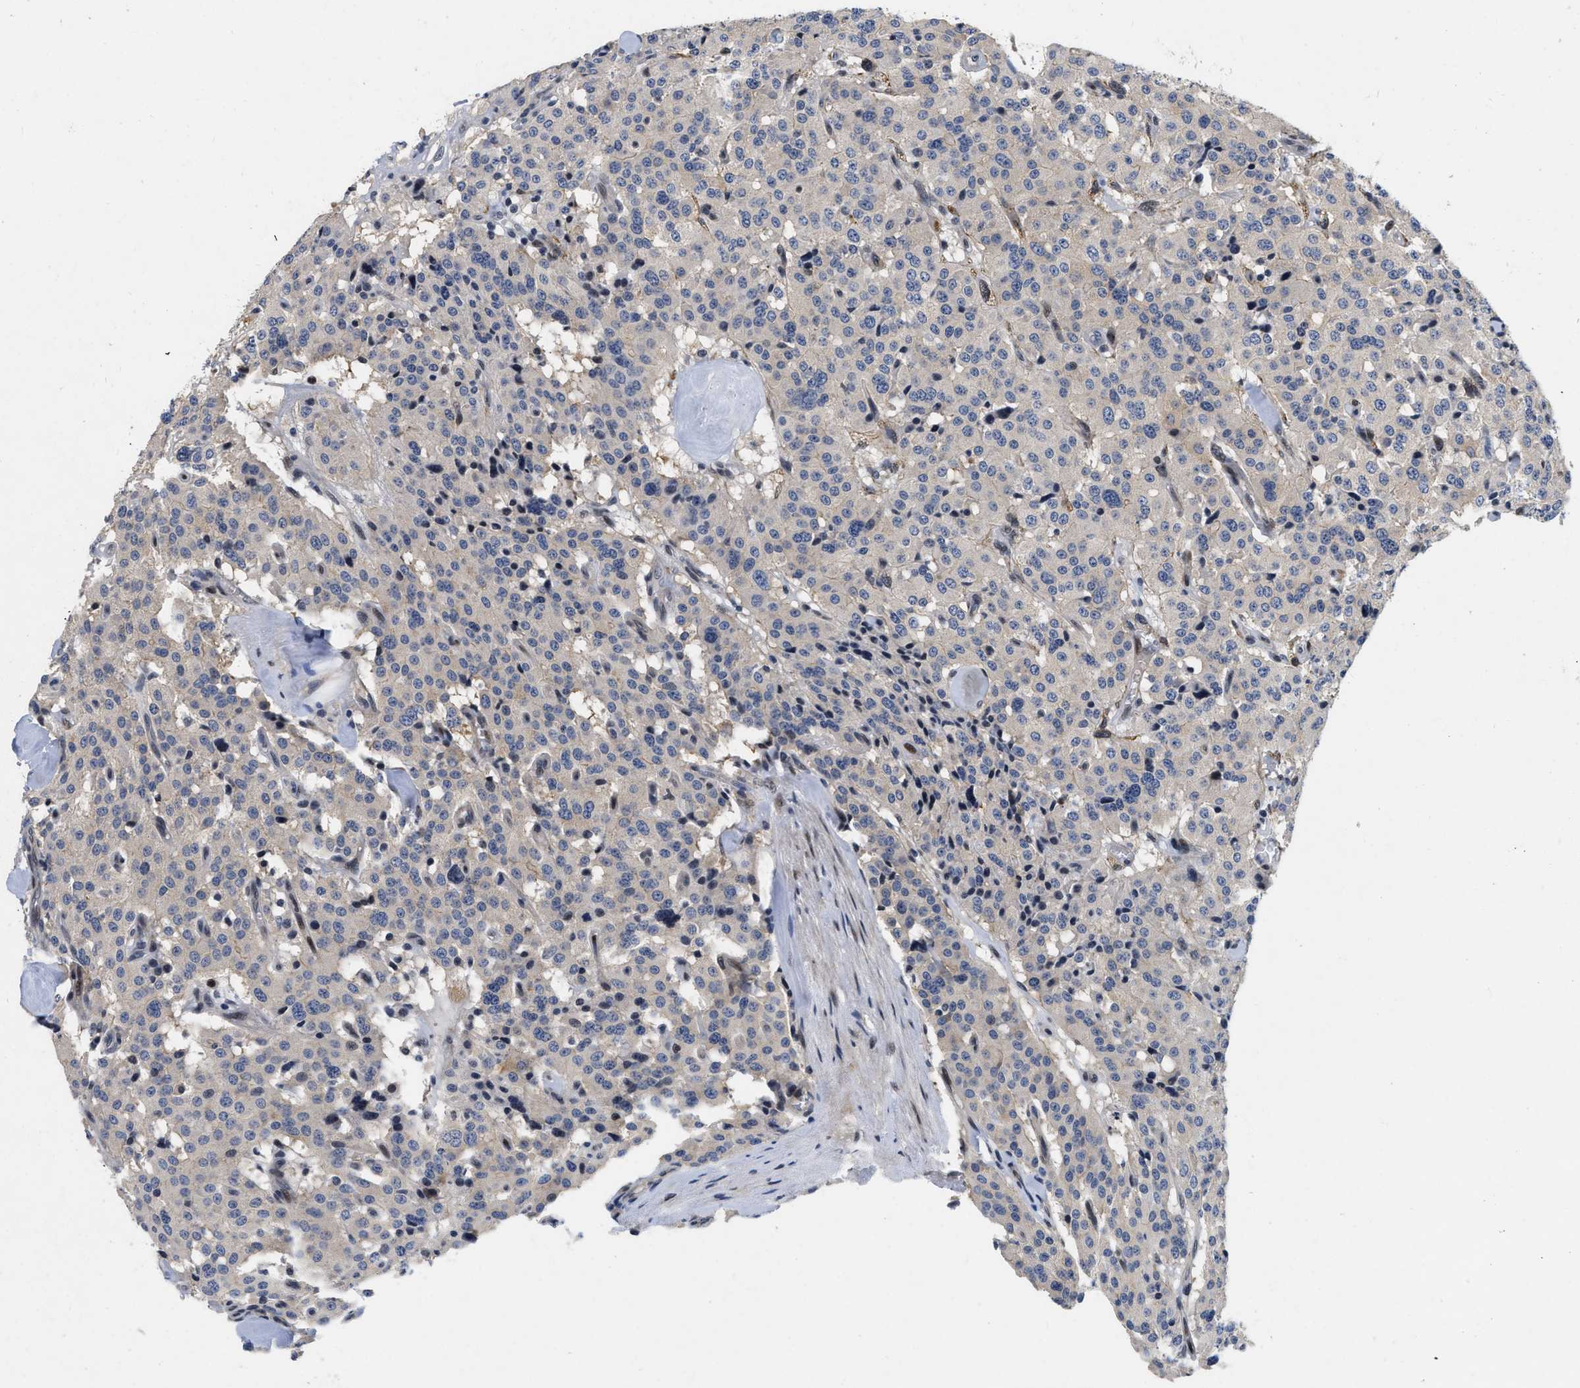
{"staining": {"intensity": "weak", "quantity": "<25%", "location": "cytoplasmic/membranous"}, "tissue": "carcinoid", "cell_type": "Tumor cells", "image_type": "cancer", "snomed": [{"axis": "morphology", "description": "Carcinoid, malignant, NOS"}, {"axis": "topography", "description": "Lung"}], "caption": "The image reveals no staining of tumor cells in carcinoid.", "gene": "VIP", "patient": {"sex": "male", "age": 30}}